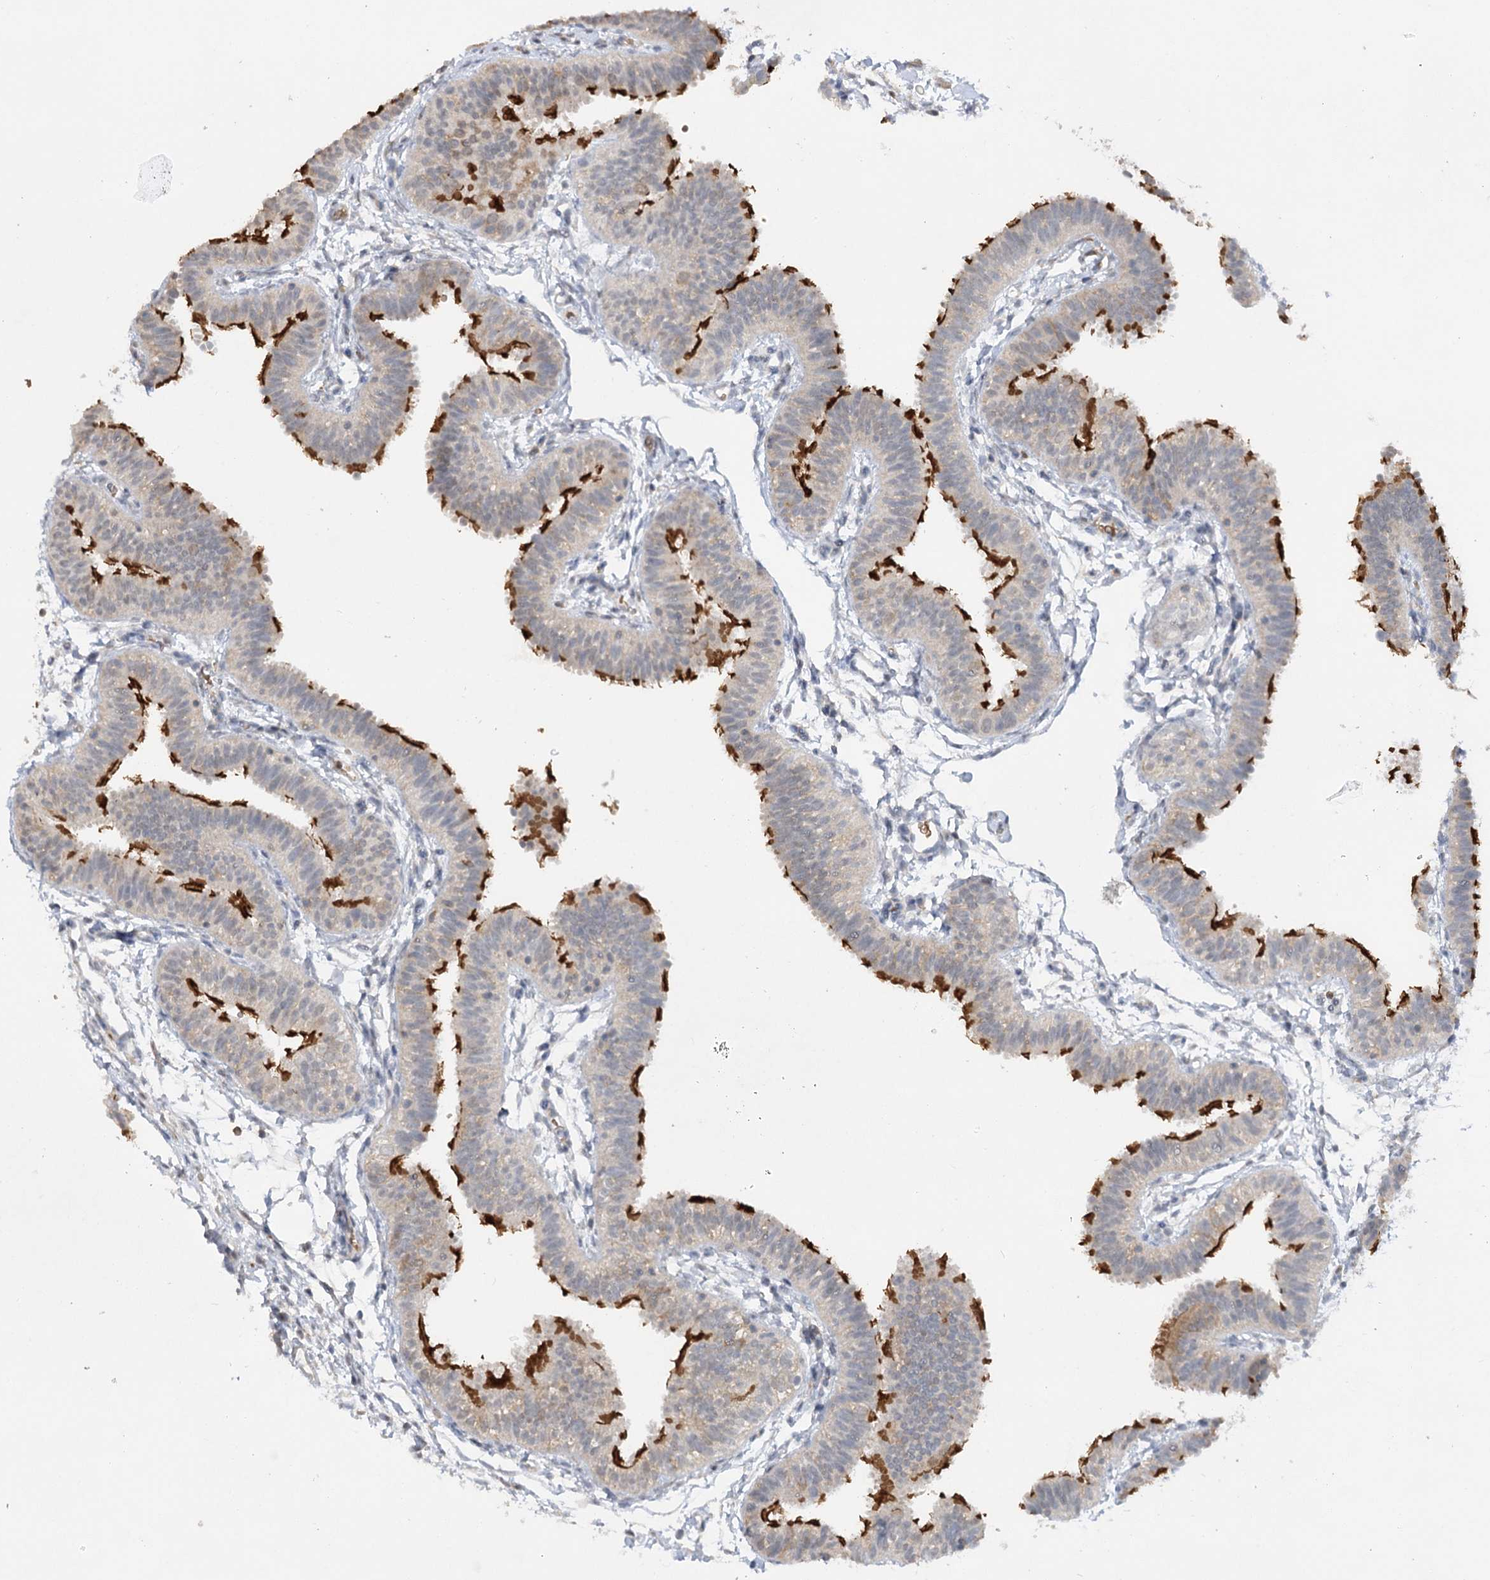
{"staining": {"intensity": "strong", "quantity": "25%-75%", "location": "cytoplasmic/membranous"}, "tissue": "fallopian tube", "cell_type": "Glandular cells", "image_type": "normal", "snomed": [{"axis": "morphology", "description": "Normal tissue, NOS"}, {"axis": "topography", "description": "Fallopian tube"}], "caption": "Brown immunohistochemical staining in unremarkable human fallopian tube shows strong cytoplasmic/membranous expression in approximately 25%-75% of glandular cells.", "gene": "TRAF3IP1", "patient": {"sex": "female", "age": 35}}